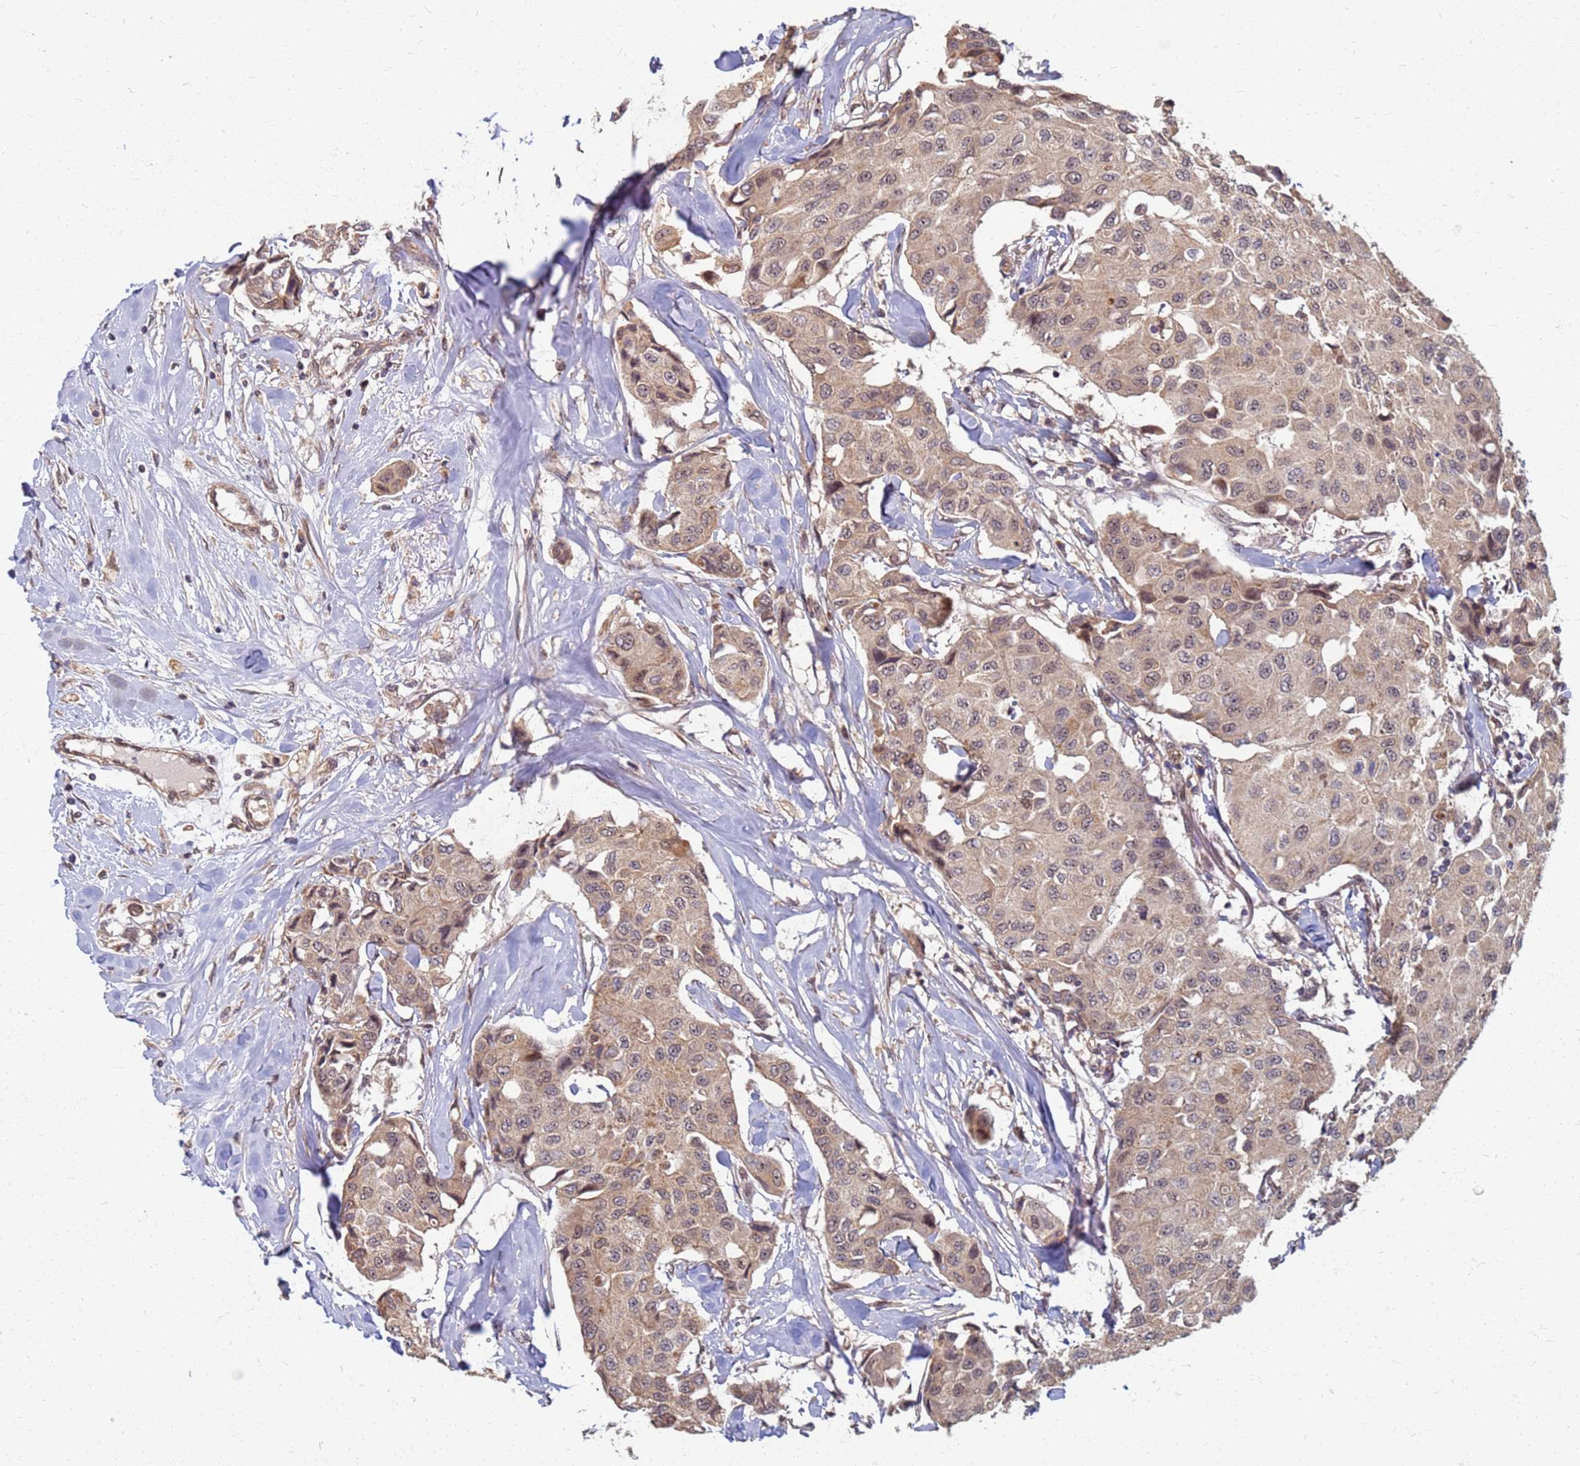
{"staining": {"intensity": "weak", "quantity": ">75%", "location": "cytoplasmic/membranous"}, "tissue": "breast cancer", "cell_type": "Tumor cells", "image_type": "cancer", "snomed": [{"axis": "morphology", "description": "Duct carcinoma"}, {"axis": "topography", "description": "Breast"}], "caption": "Weak cytoplasmic/membranous positivity is seen in approximately >75% of tumor cells in breast cancer (intraductal carcinoma).", "gene": "ITGB4", "patient": {"sex": "female", "age": 80}}